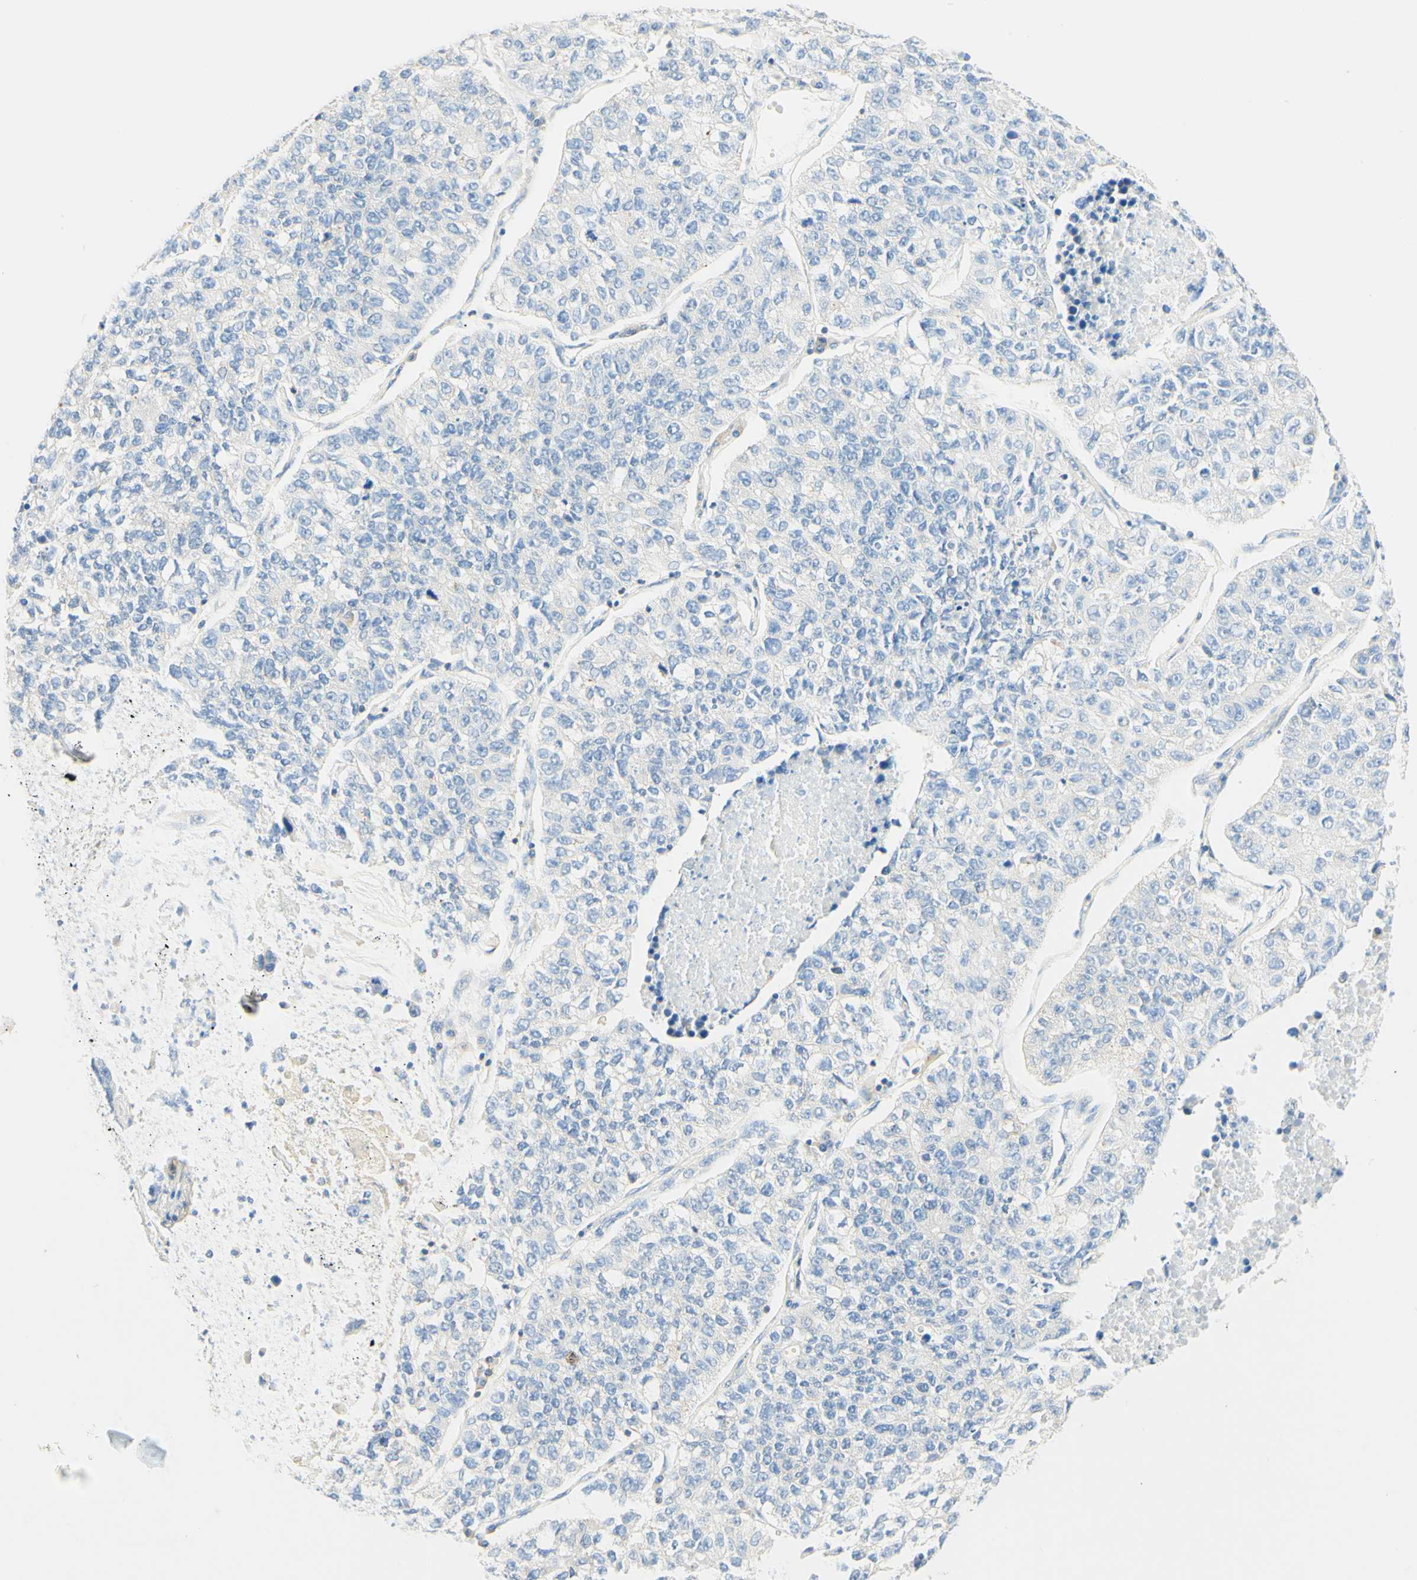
{"staining": {"intensity": "negative", "quantity": "none", "location": "none"}, "tissue": "lung cancer", "cell_type": "Tumor cells", "image_type": "cancer", "snomed": [{"axis": "morphology", "description": "Adenocarcinoma, NOS"}, {"axis": "topography", "description": "Lung"}], "caption": "Micrograph shows no significant protein staining in tumor cells of lung adenocarcinoma.", "gene": "LAT", "patient": {"sex": "male", "age": 49}}